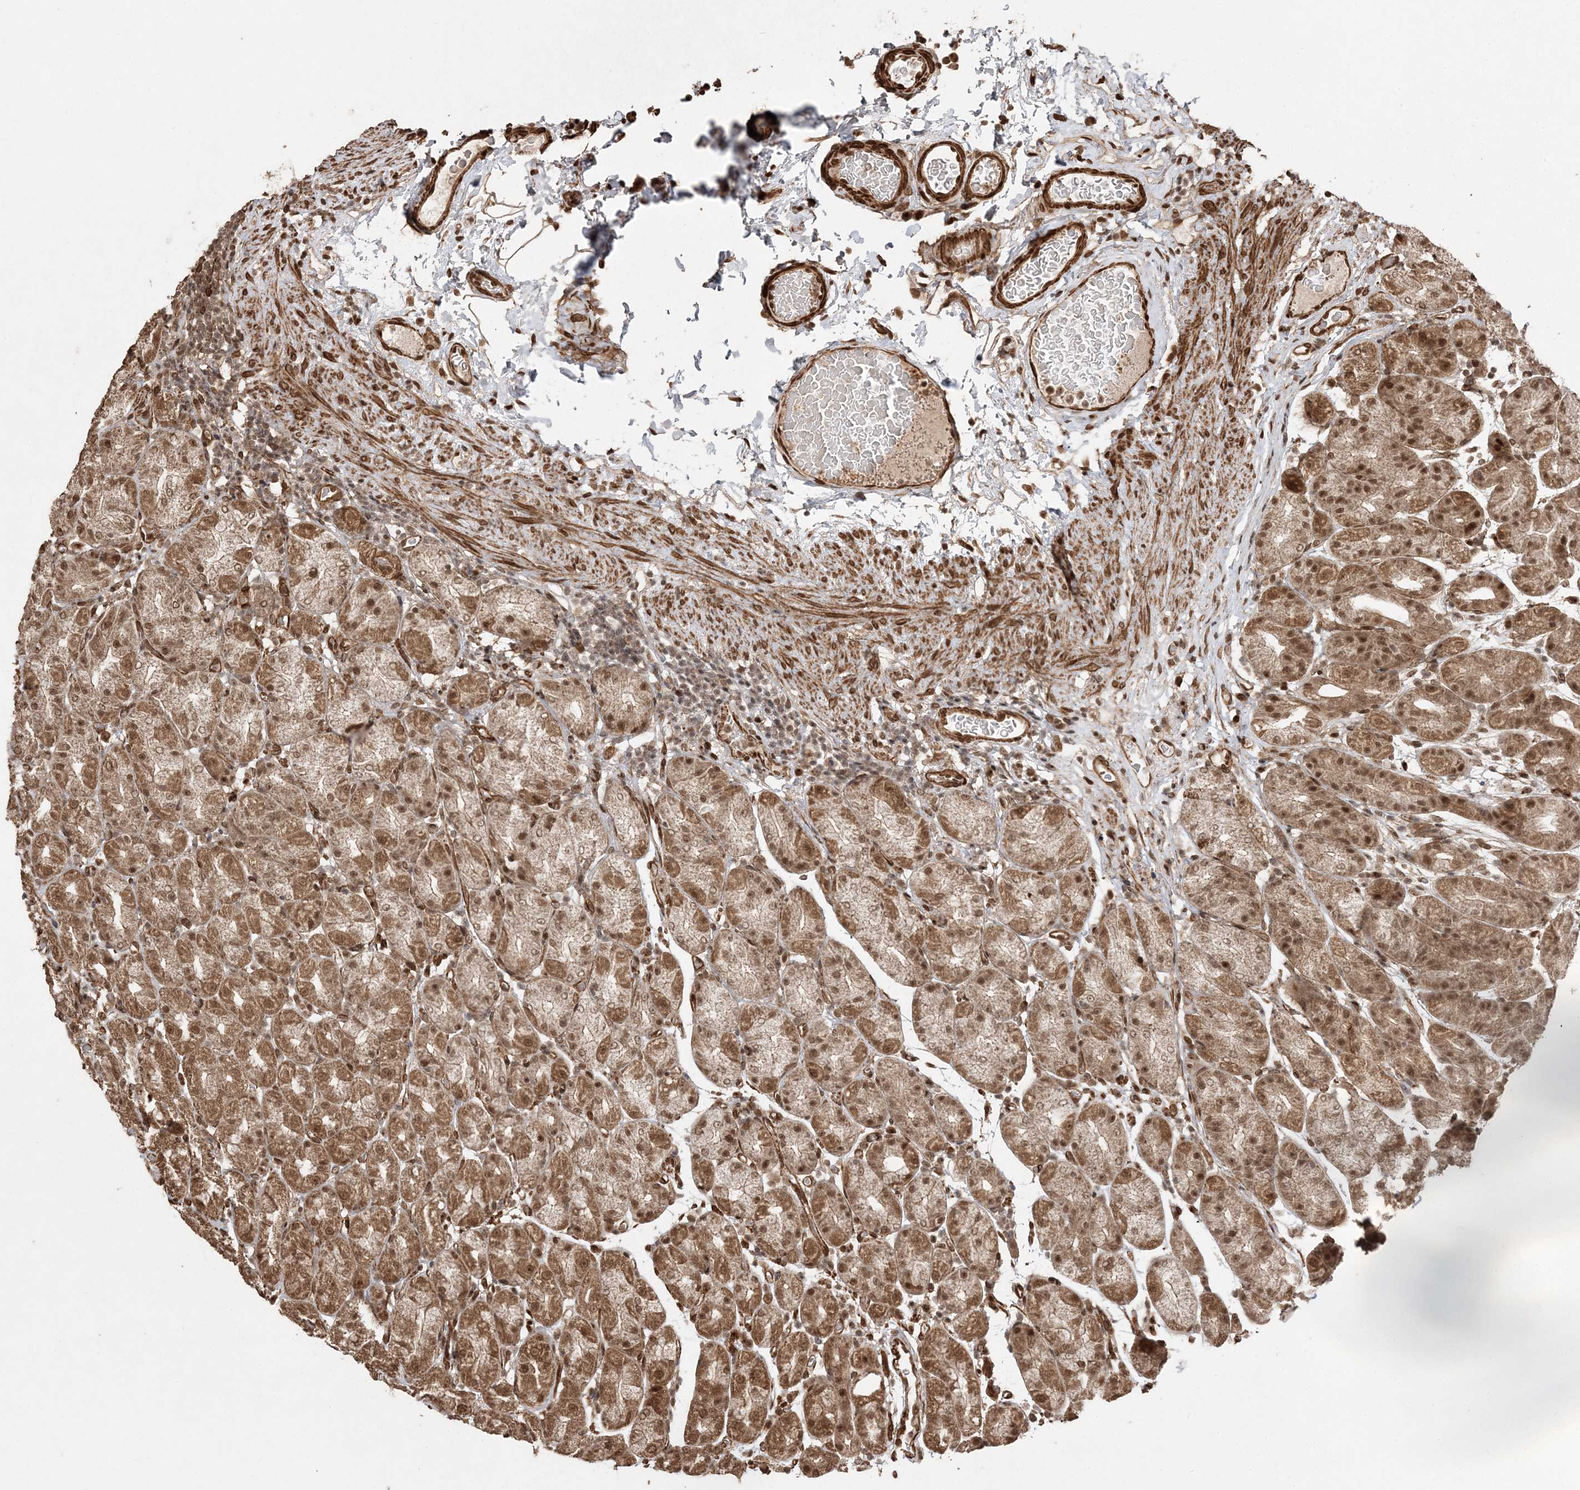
{"staining": {"intensity": "moderate", "quantity": ">75%", "location": "cytoplasmic/membranous,nuclear"}, "tissue": "stomach", "cell_type": "Glandular cells", "image_type": "normal", "snomed": [{"axis": "morphology", "description": "Normal tissue, NOS"}, {"axis": "topography", "description": "Stomach, upper"}], "caption": "IHC of normal human stomach shows medium levels of moderate cytoplasmic/membranous,nuclear staining in about >75% of glandular cells. (DAB (3,3'-diaminobenzidine) IHC with brightfield microscopy, high magnification).", "gene": "ETAA1", "patient": {"sex": "male", "age": 68}}